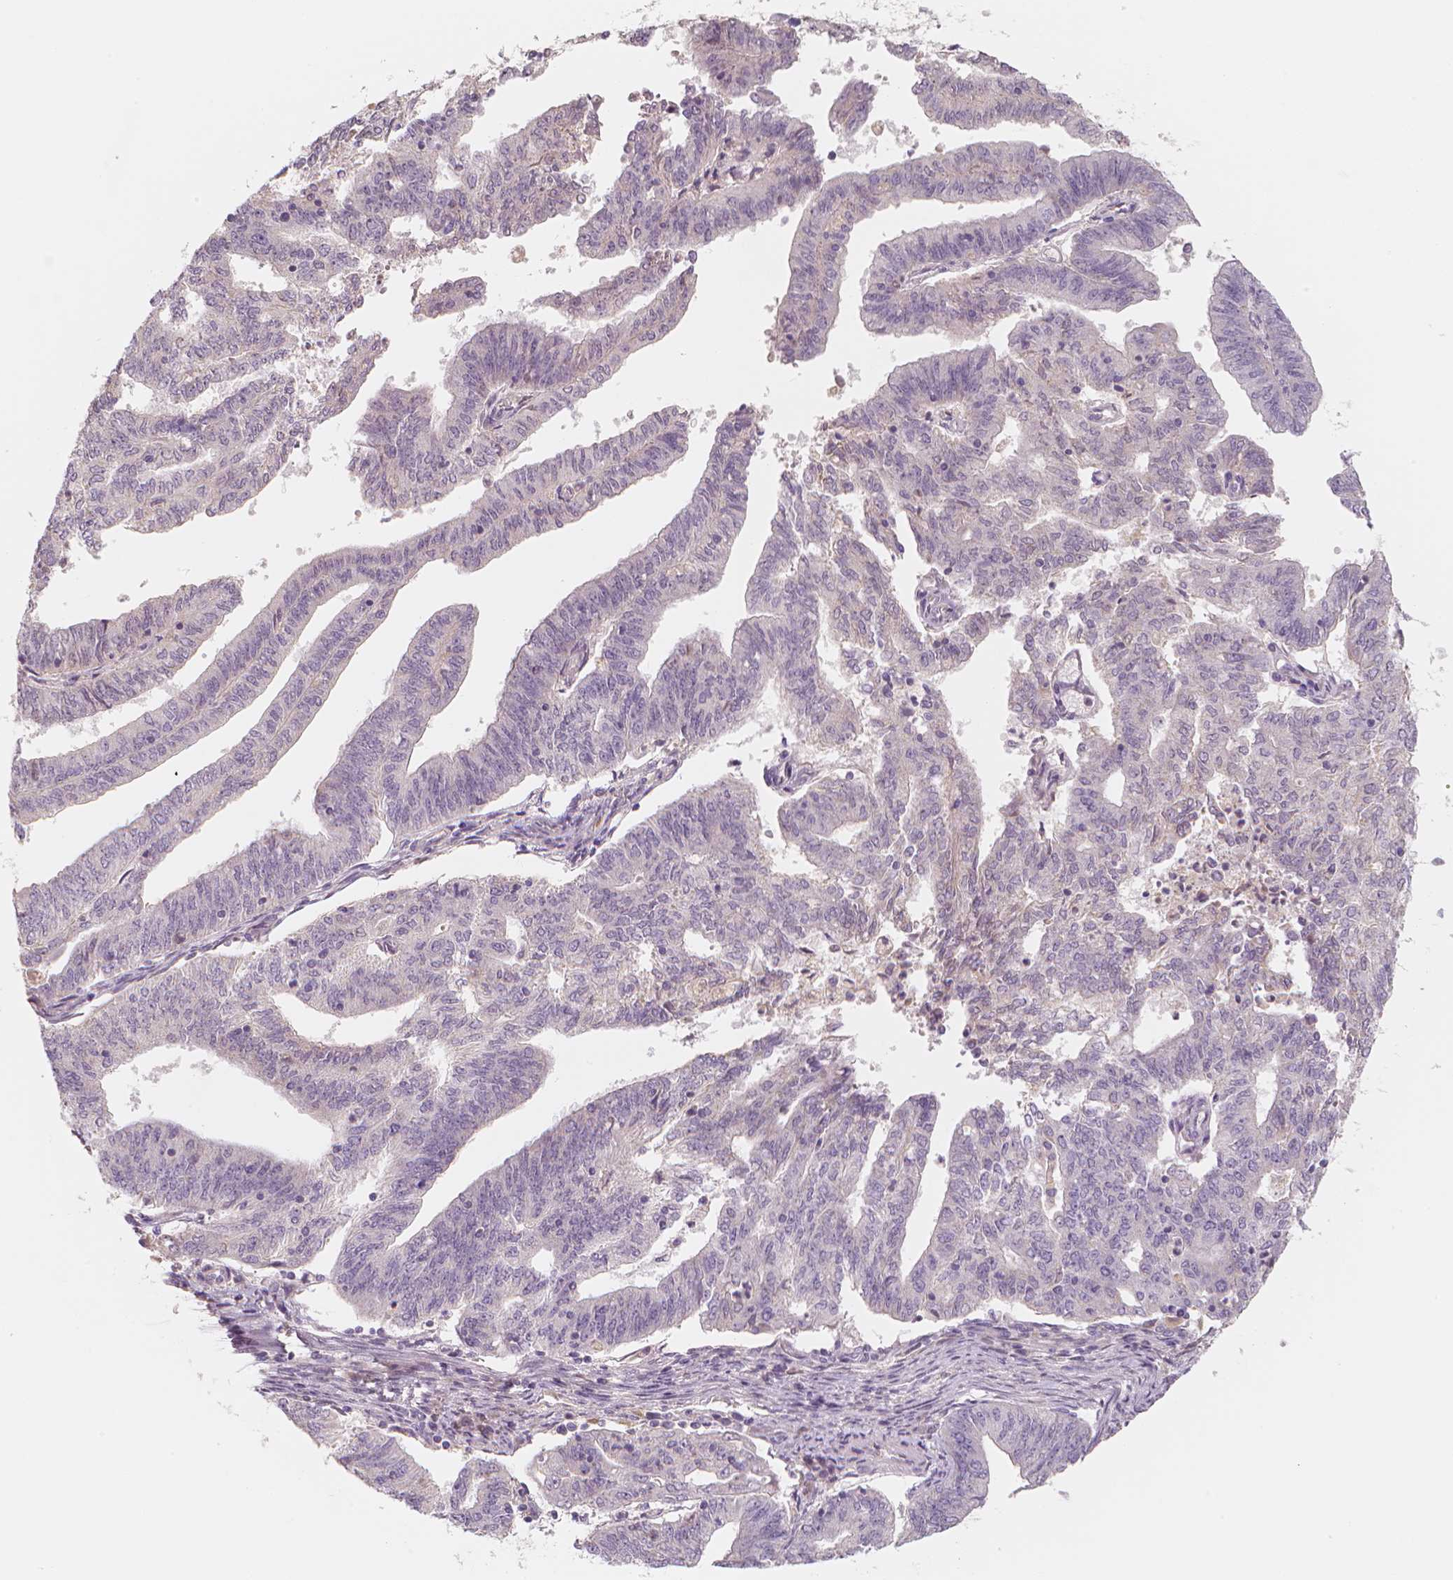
{"staining": {"intensity": "negative", "quantity": "none", "location": "none"}, "tissue": "endometrial cancer", "cell_type": "Tumor cells", "image_type": "cancer", "snomed": [{"axis": "morphology", "description": "Adenocarcinoma, NOS"}, {"axis": "topography", "description": "Endometrium"}], "caption": "Immunohistochemical staining of endometrial cancer reveals no significant positivity in tumor cells.", "gene": "RNASE7", "patient": {"sex": "female", "age": 82}}